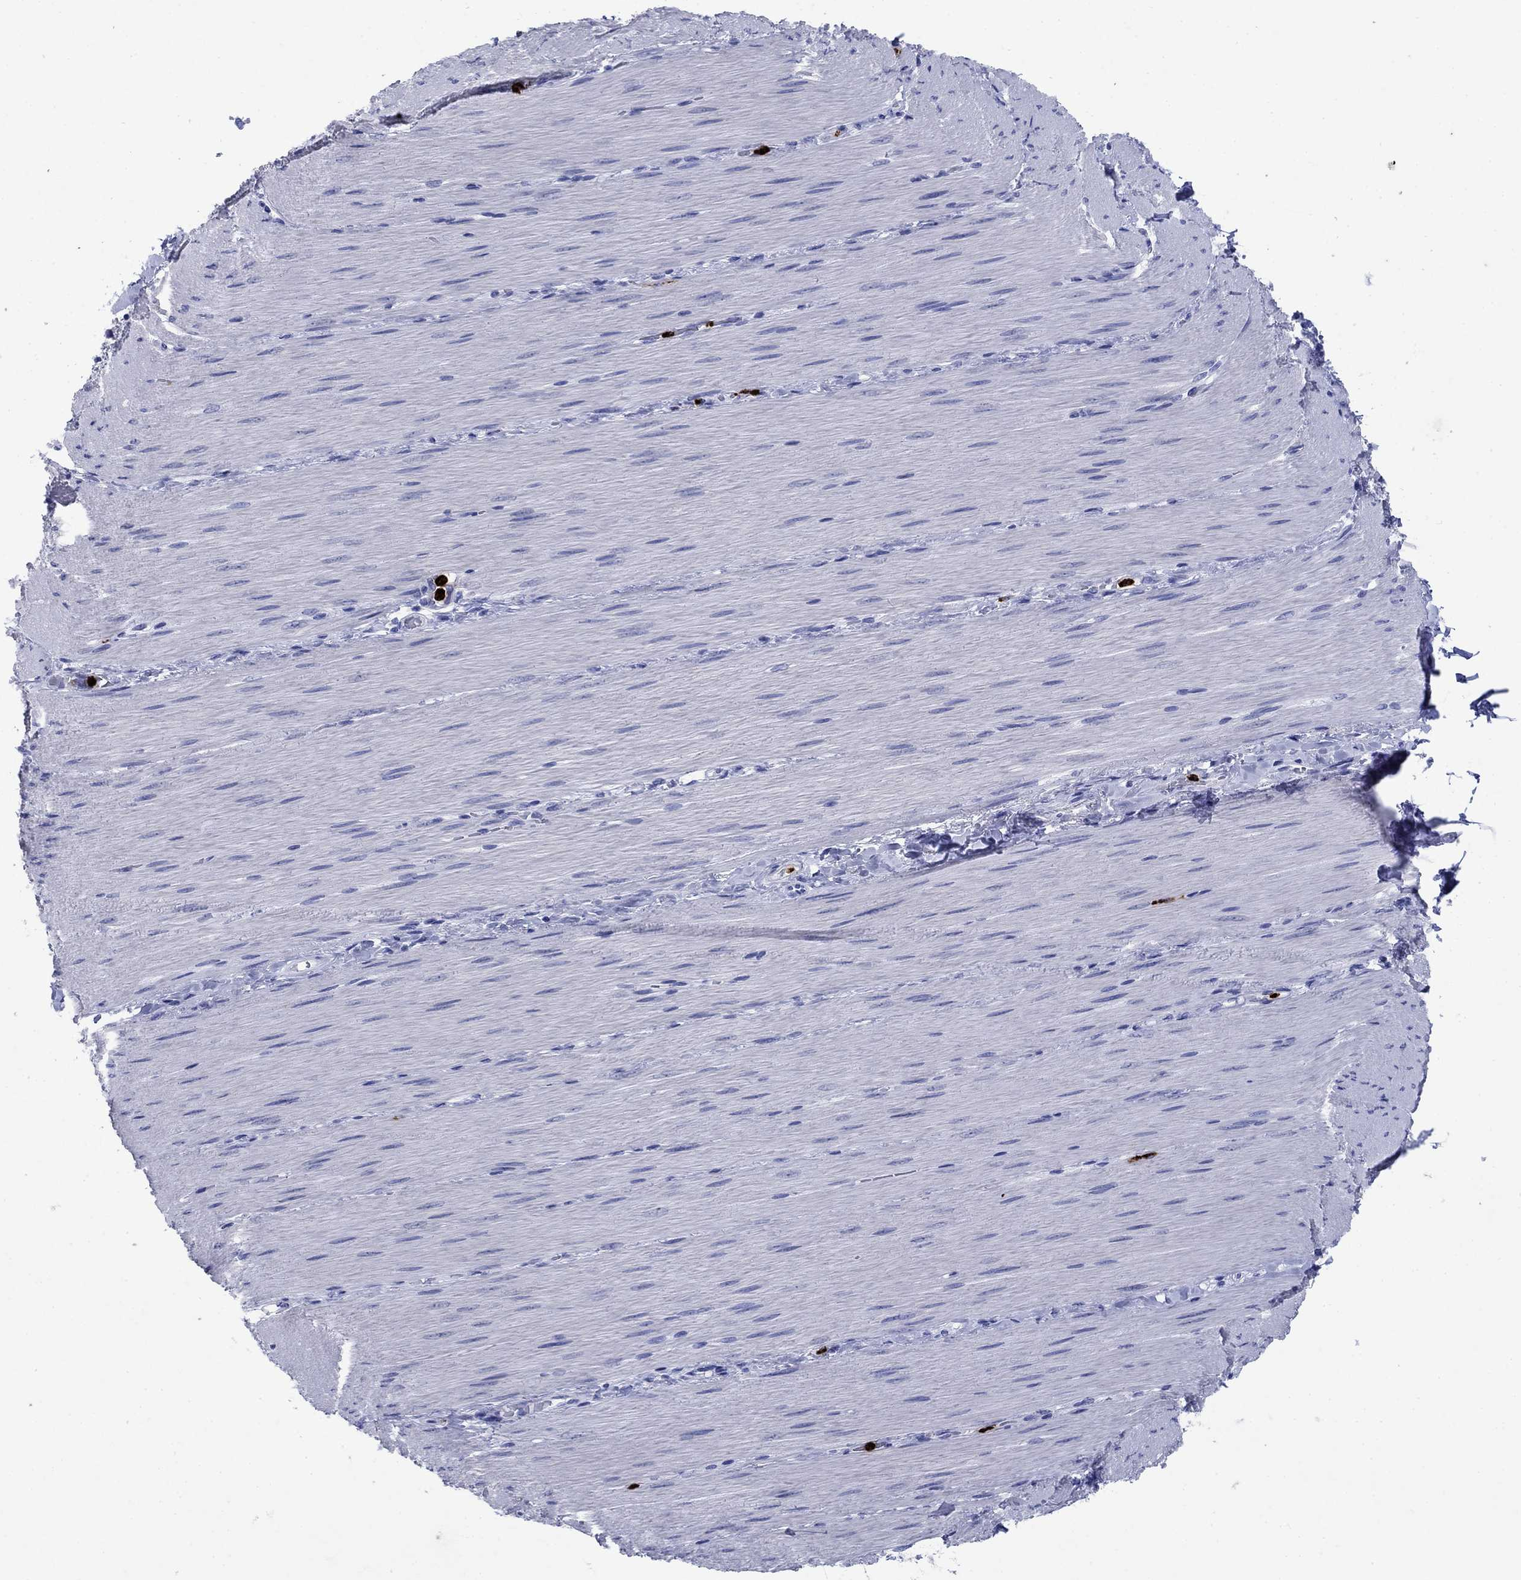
{"staining": {"intensity": "negative", "quantity": "none", "location": "none"}, "tissue": "adipose tissue", "cell_type": "Adipocytes", "image_type": "normal", "snomed": [{"axis": "morphology", "description": "Normal tissue, NOS"}, {"axis": "topography", "description": "Smooth muscle"}, {"axis": "topography", "description": "Duodenum"}, {"axis": "topography", "description": "Peripheral nerve tissue"}], "caption": "IHC image of normal adipose tissue: human adipose tissue stained with DAB (3,3'-diaminobenzidine) demonstrates no significant protein positivity in adipocytes. Brightfield microscopy of IHC stained with DAB (brown) and hematoxylin (blue), captured at high magnification.", "gene": "AZU1", "patient": {"sex": "female", "age": 61}}